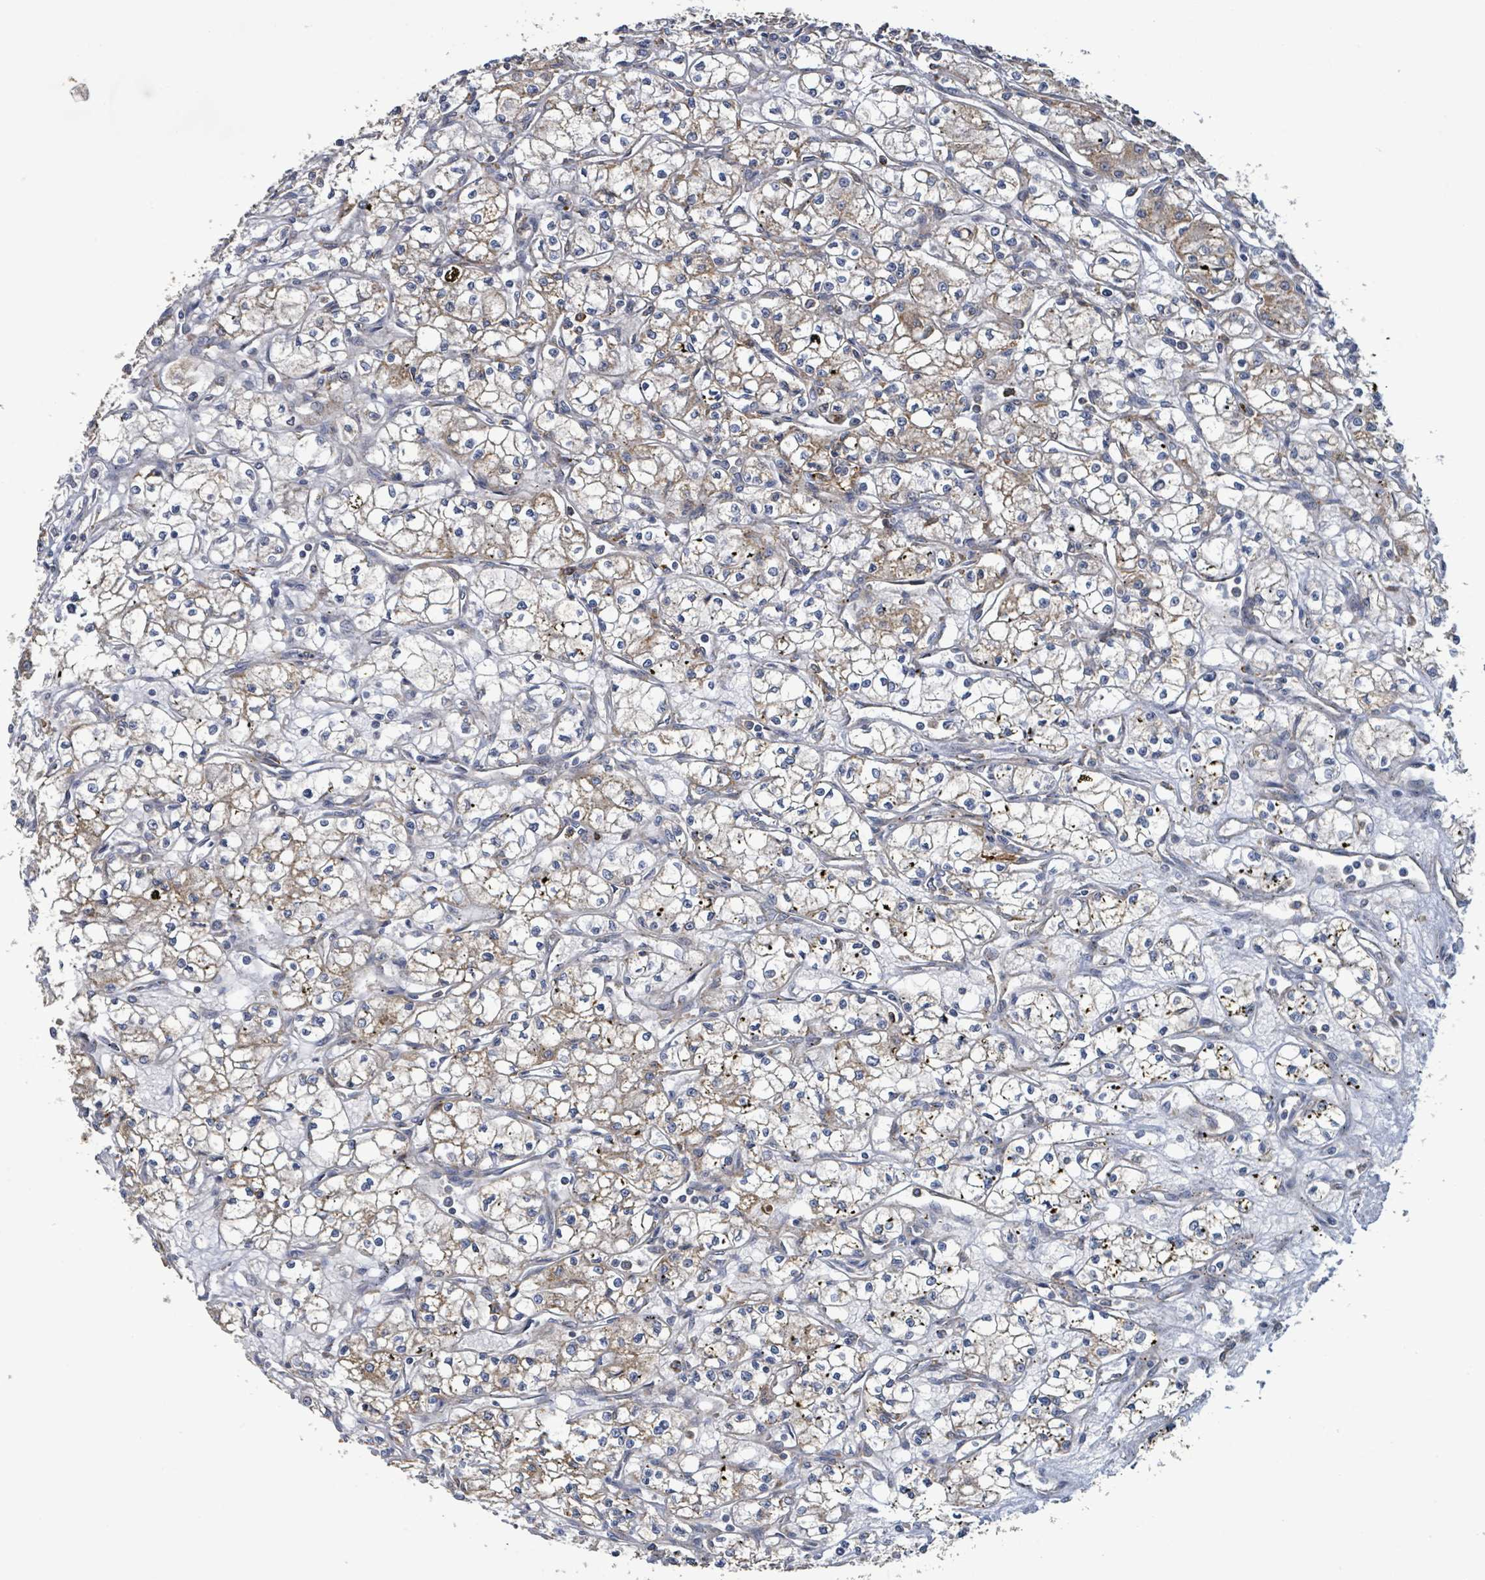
{"staining": {"intensity": "moderate", "quantity": "<25%", "location": "cytoplasmic/membranous"}, "tissue": "renal cancer", "cell_type": "Tumor cells", "image_type": "cancer", "snomed": [{"axis": "morphology", "description": "Adenocarcinoma, NOS"}, {"axis": "topography", "description": "Kidney"}], "caption": "Moderate cytoplasmic/membranous expression for a protein is appreciated in approximately <25% of tumor cells of renal cancer (adenocarcinoma) using IHC.", "gene": "PLAAT1", "patient": {"sex": "male", "age": 59}}